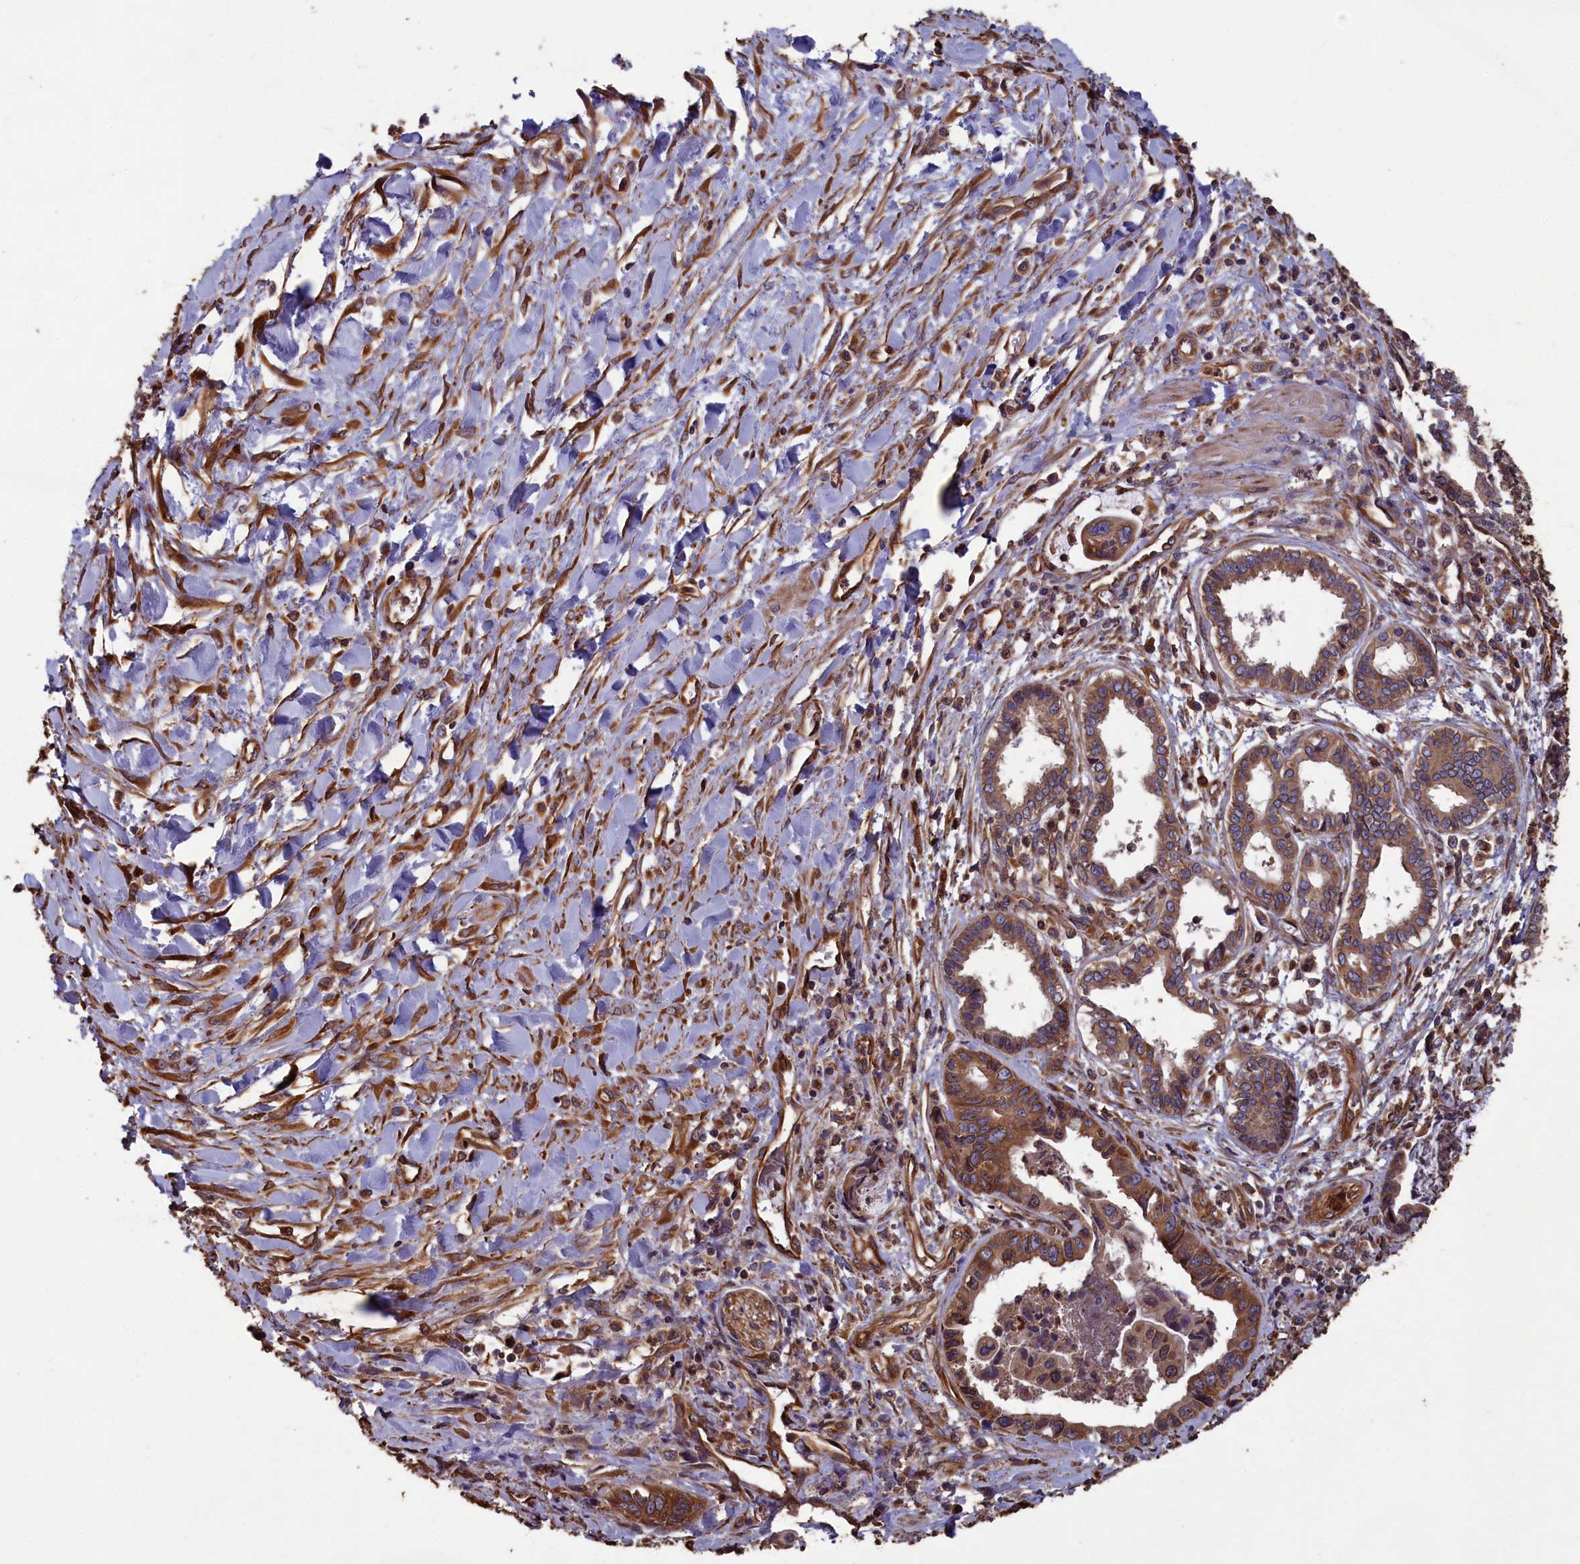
{"staining": {"intensity": "moderate", "quantity": ">75%", "location": "cytoplasmic/membranous"}, "tissue": "pancreatic cancer", "cell_type": "Tumor cells", "image_type": "cancer", "snomed": [{"axis": "morphology", "description": "Adenocarcinoma, NOS"}, {"axis": "topography", "description": "Pancreas"}], "caption": "Protein staining shows moderate cytoplasmic/membranous staining in approximately >75% of tumor cells in adenocarcinoma (pancreatic). Nuclei are stained in blue.", "gene": "CCDC124", "patient": {"sex": "female", "age": 50}}